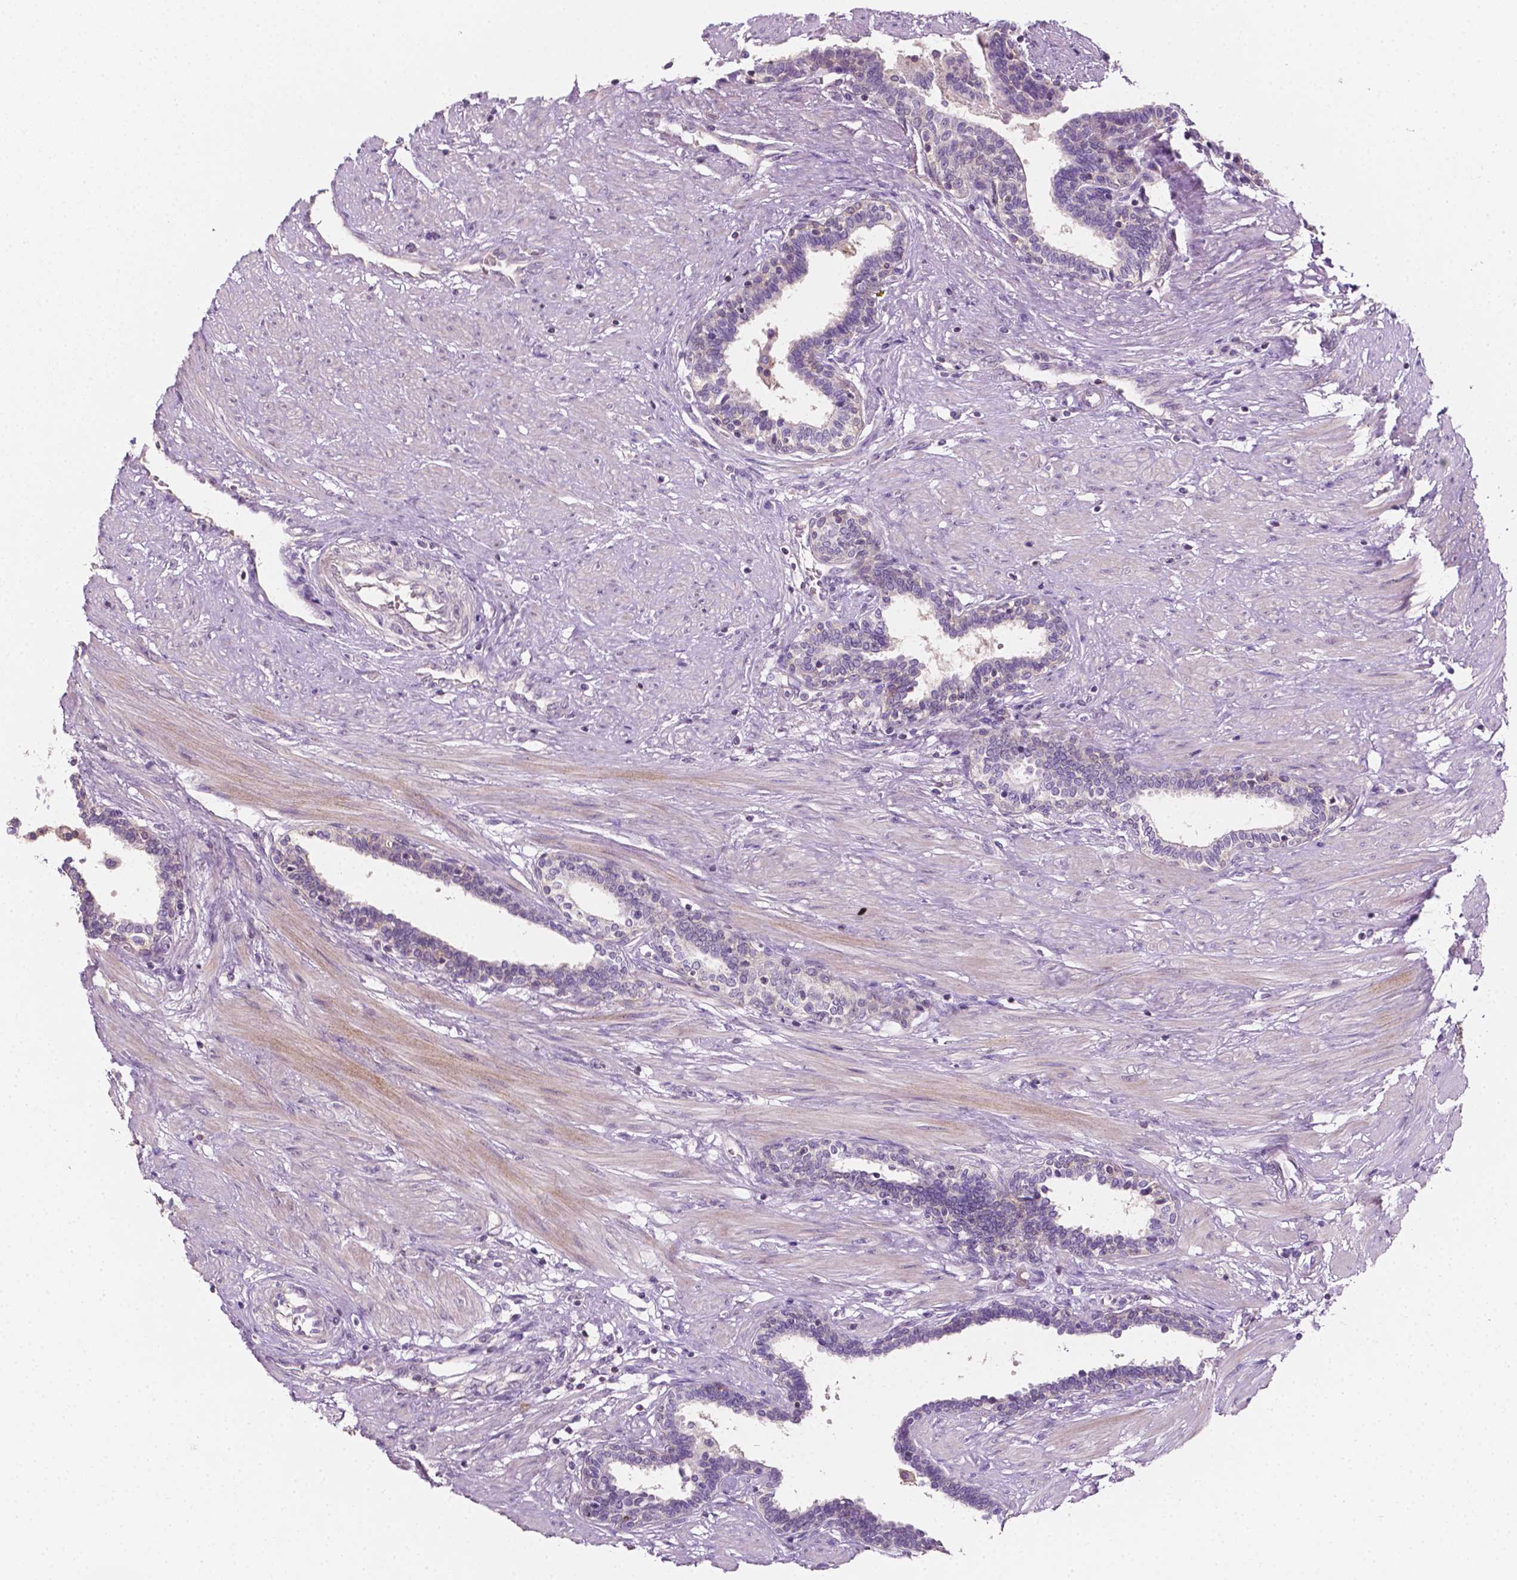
{"staining": {"intensity": "negative", "quantity": "none", "location": "none"}, "tissue": "prostate", "cell_type": "Glandular cells", "image_type": "normal", "snomed": [{"axis": "morphology", "description": "Normal tissue, NOS"}, {"axis": "topography", "description": "Prostate"}], "caption": "DAB immunohistochemical staining of normal human prostate displays no significant positivity in glandular cells. (DAB immunohistochemistry (IHC) with hematoxylin counter stain).", "gene": "EGFR", "patient": {"sex": "male", "age": 55}}